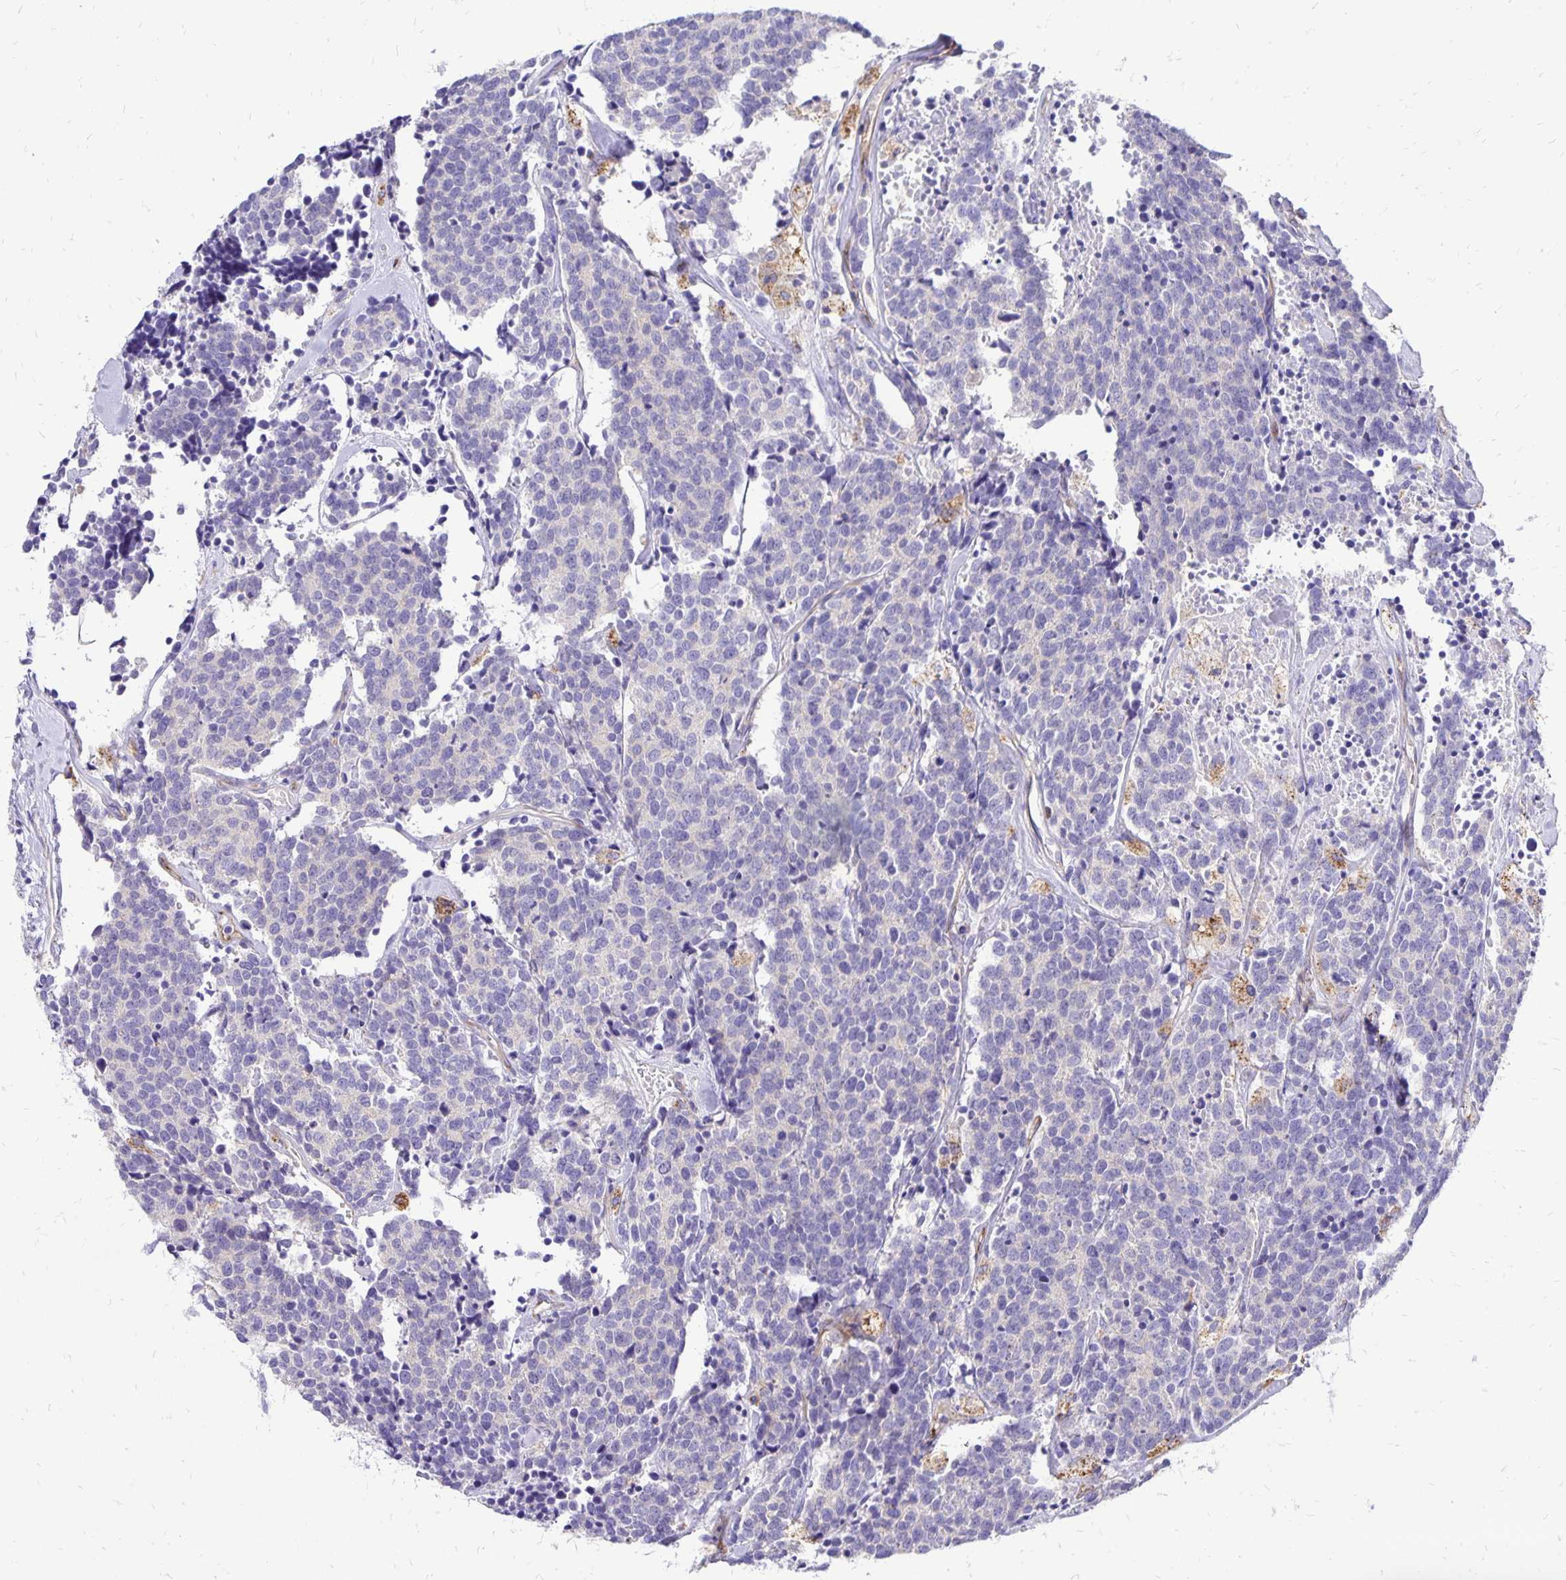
{"staining": {"intensity": "negative", "quantity": "none", "location": "none"}, "tissue": "carcinoid", "cell_type": "Tumor cells", "image_type": "cancer", "snomed": [{"axis": "morphology", "description": "Carcinoid, malignant, NOS"}, {"axis": "topography", "description": "Skin"}], "caption": "A micrograph of malignant carcinoid stained for a protein exhibits no brown staining in tumor cells. (DAB (3,3'-diaminobenzidine) immunohistochemistry (IHC), high magnification).", "gene": "EIF5A", "patient": {"sex": "female", "age": 79}}